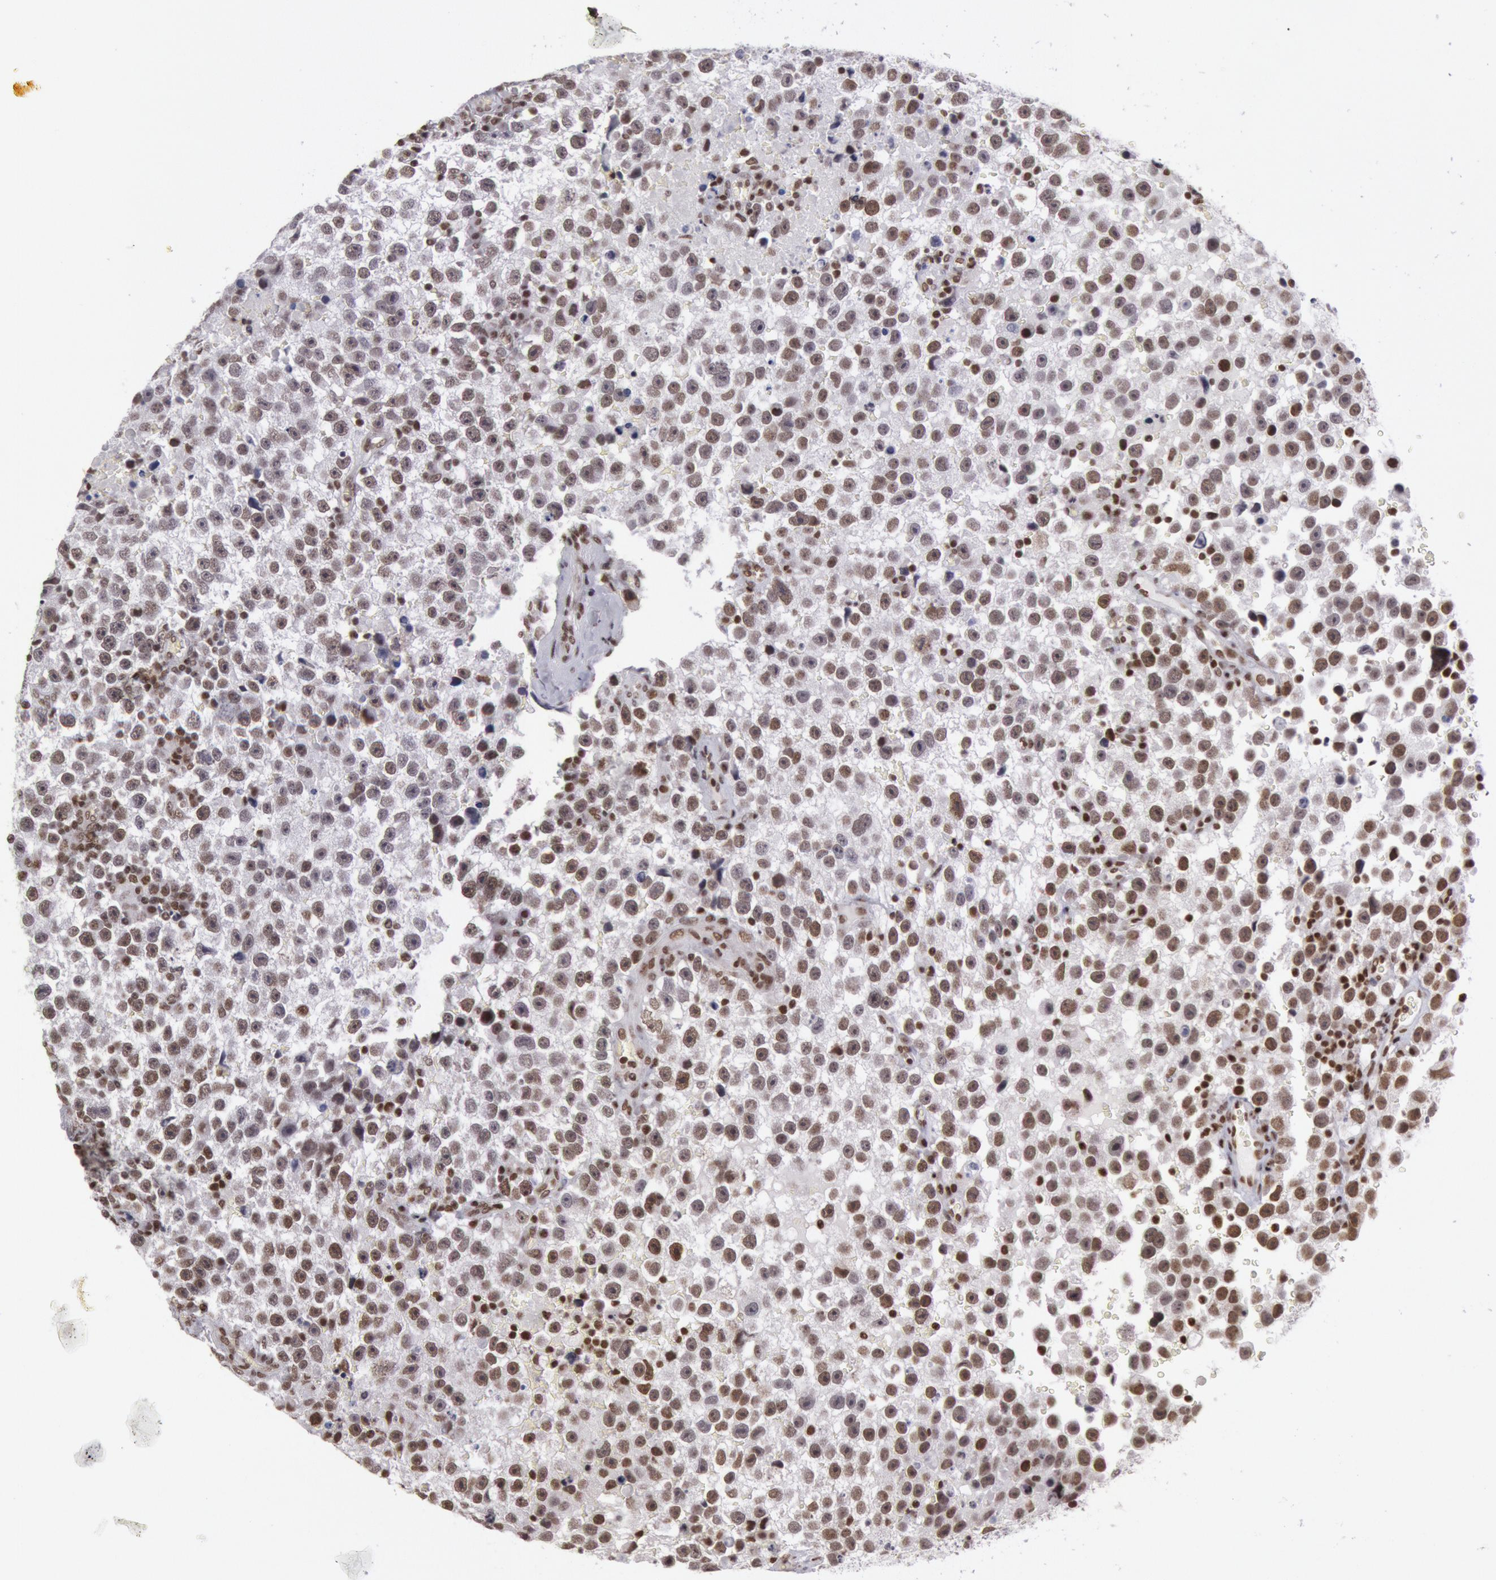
{"staining": {"intensity": "moderate", "quantity": ">75%", "location": "nuclear"}, "tissue": "testis cancer", "cell_type": "Tumor cells", "image_type": "cancer", "snomed": [{"axis": "morphology", "description": "Seminoma, NOS"}, {"axis": "topography", "description": "Testis"}], "caption": "Testis cancer (seminoma) stained for a protein exhibits moderate nuclear positivity in tumor cells. (brown staining indicates protein expression, while blue staining denotes nuclei).", "gene": "NKAP", "patient": {"sex": "male", "age": 33}}